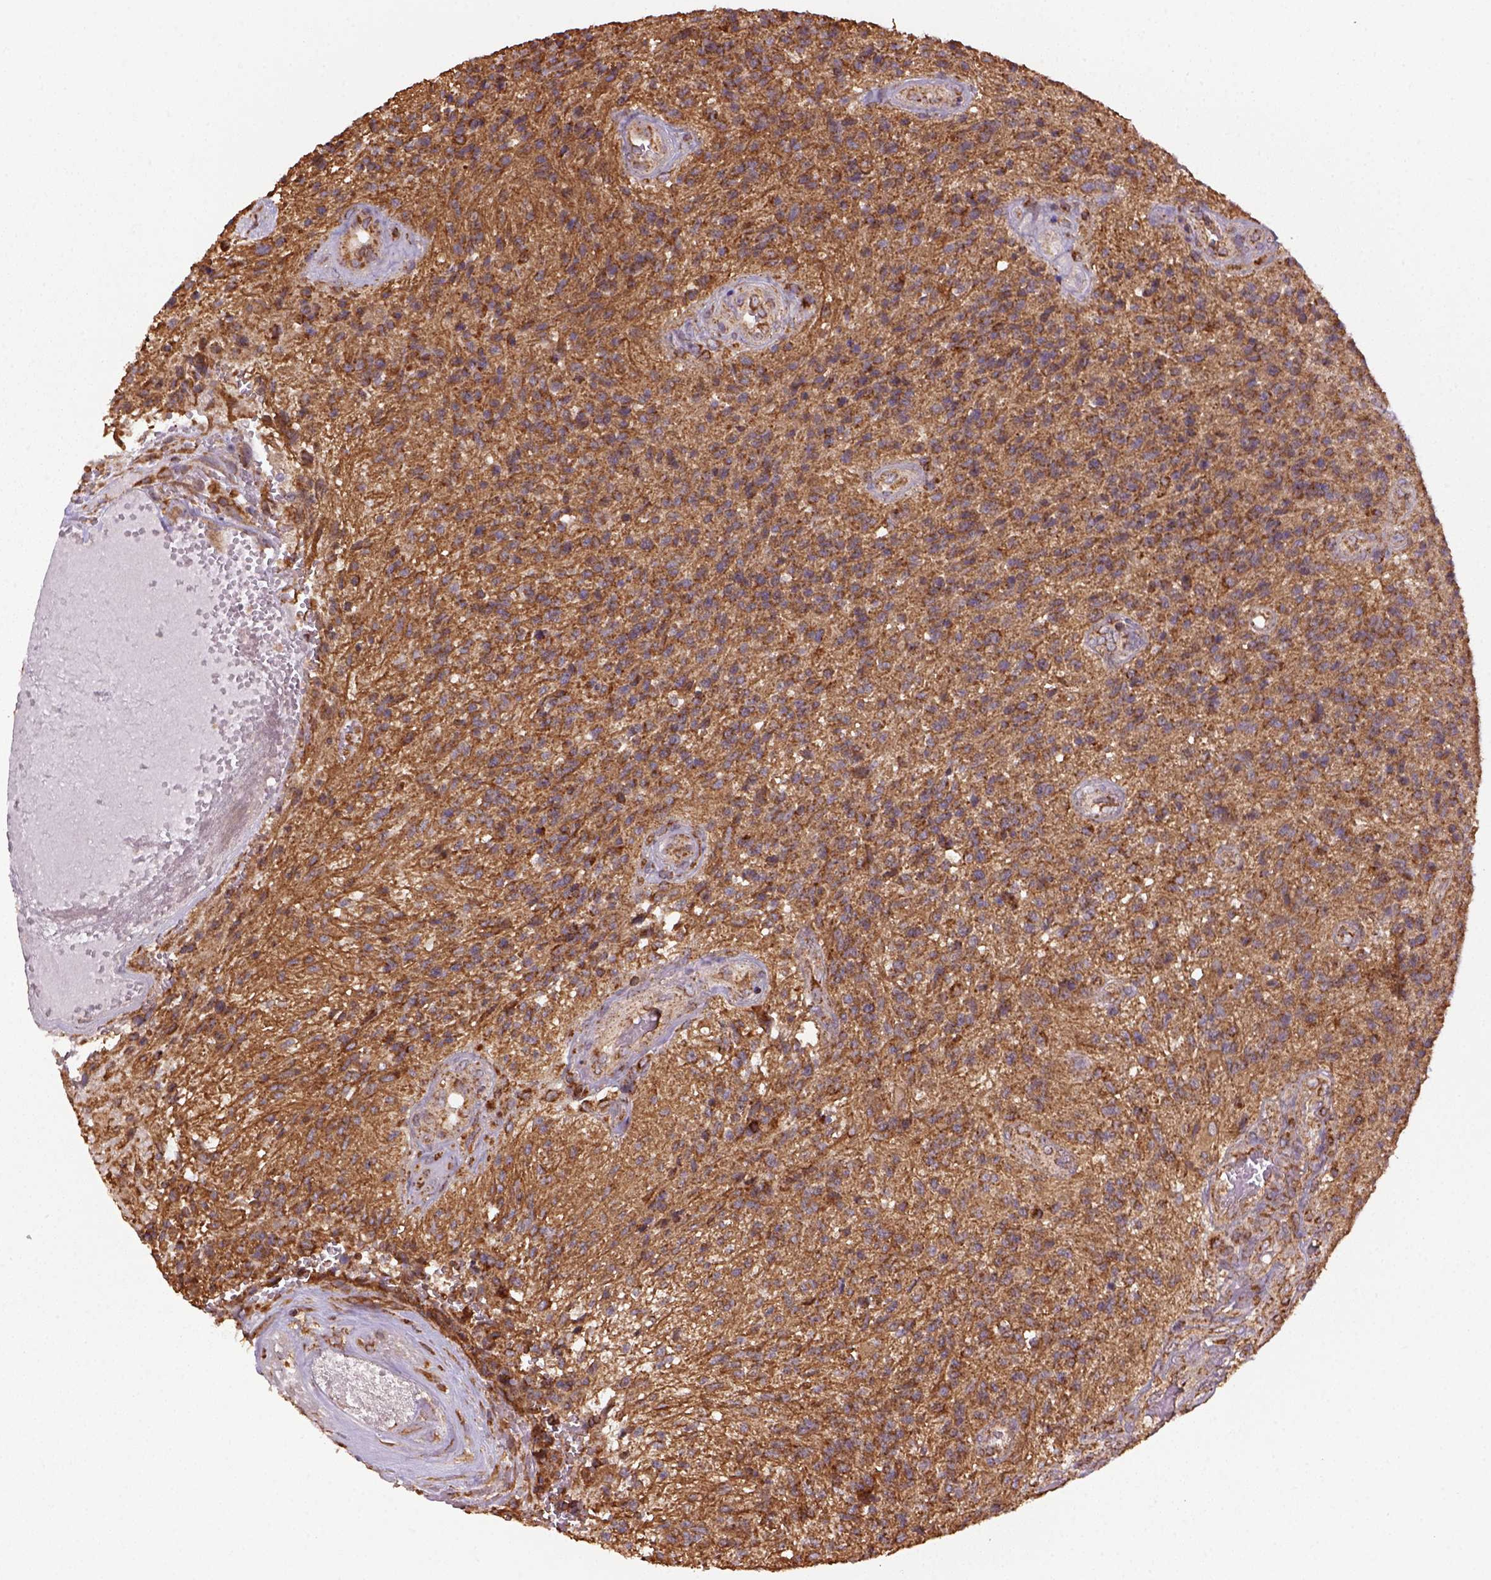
{"staining": {"intensity": "moderate", "quantity": ">75%", "location": "cytoplasmic/membranous"}, "tissue": "glioma", "cell_type": "Tumor cells", "image_type": "cancer", "snomed": [{"axis": "morphology", "description": "Glioma, malignant, High grade"}, {"axis": "topography", "description": "Brain"}], "caption": "The histopathology image displays immunohistochemical staining of glioma. There is moderate cytoplasmic/membranous positivity is seen in about >75% of tumor cells.", "gene": "MAPK8IP3", "patient": {"sex": "male", "age": 56}}